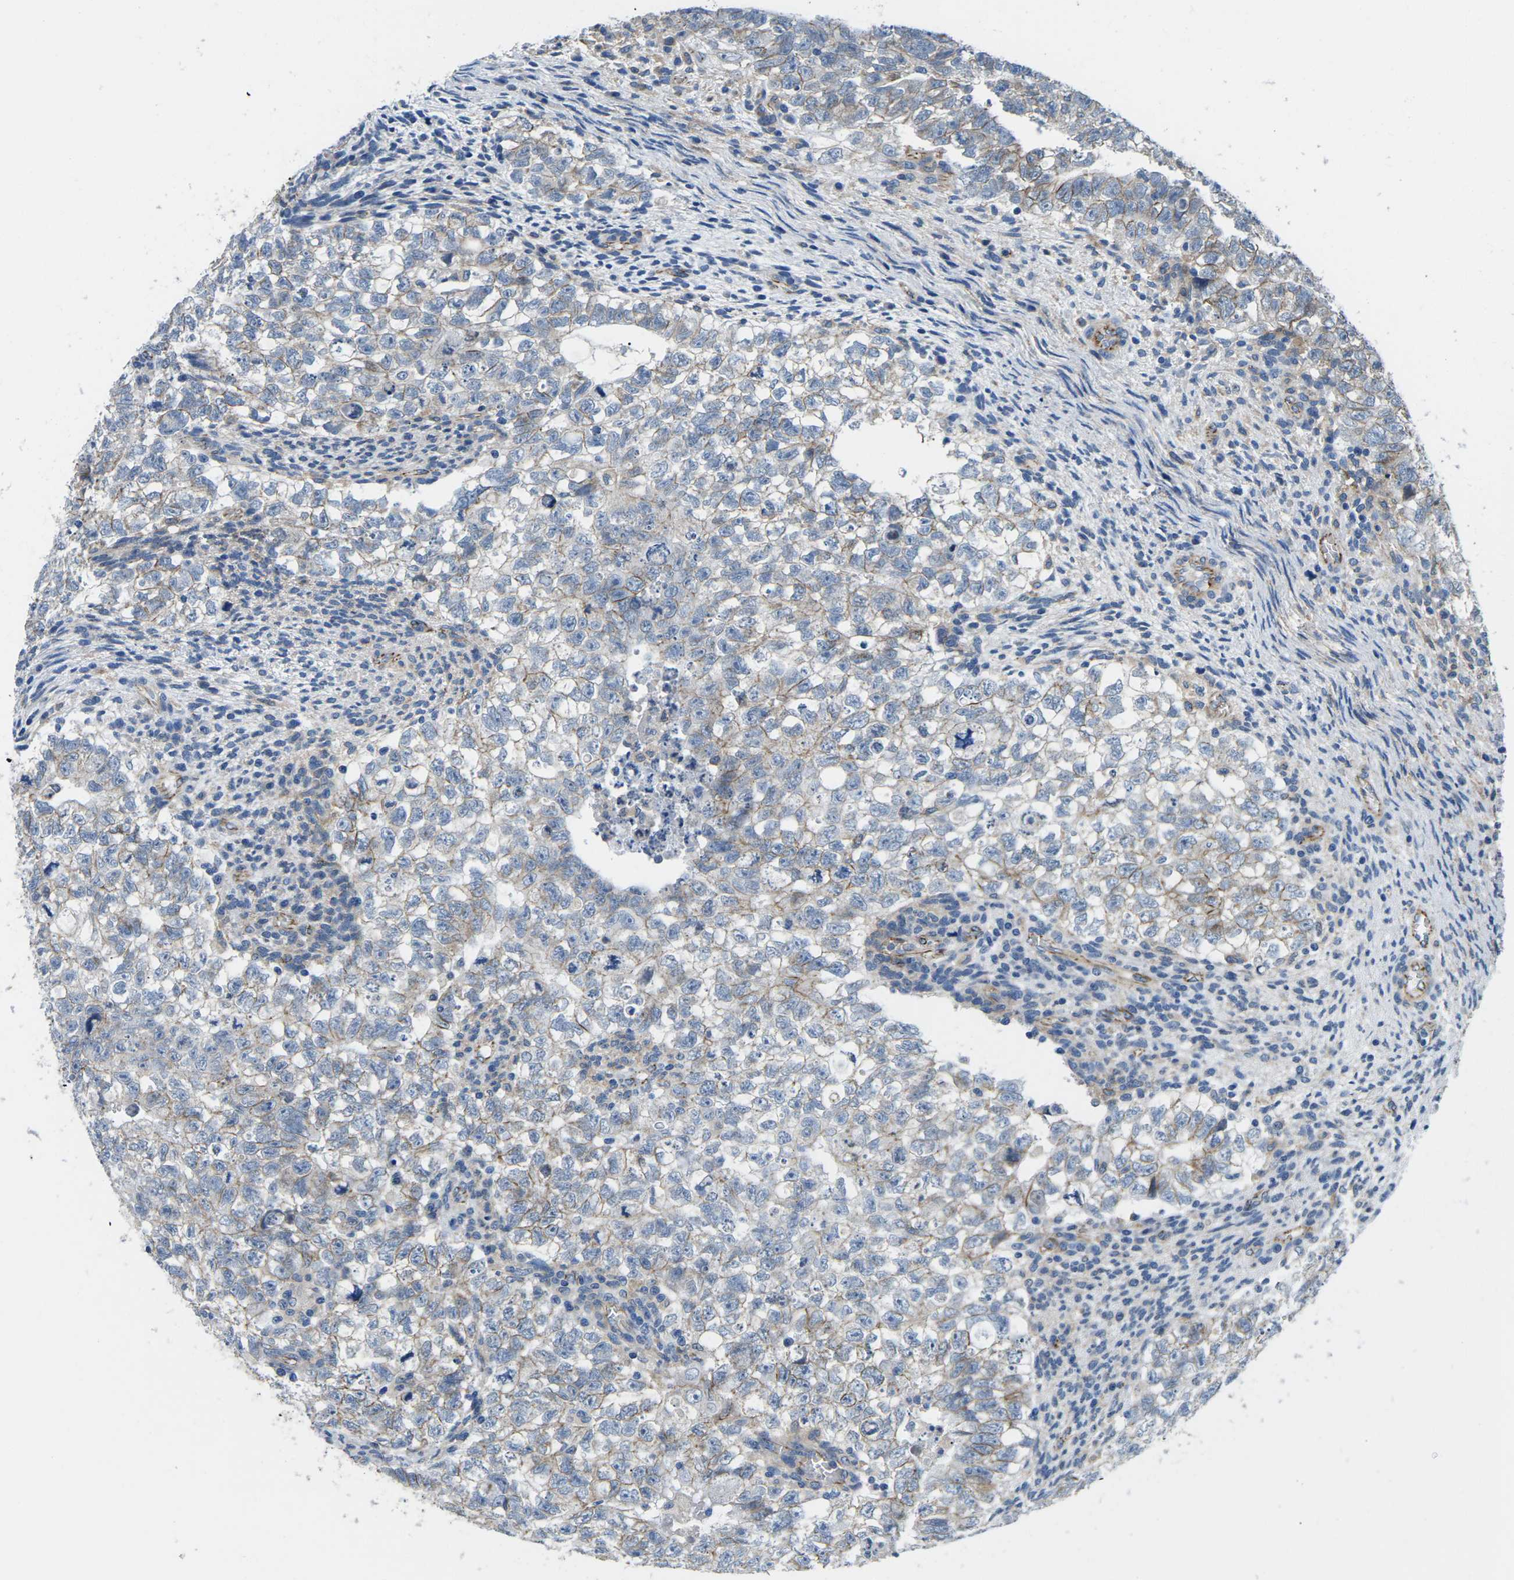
{"staining": {"intensity": "weak", "quantity": "25%-75%", "location": "cytoplasmic/membranous"}, "tissue": "testis cancer", "cell_type": "Tumor cells", "image_type": "cancer", "snomed": [{"axis": "morphology", "description": "Seminoma, NOS"}, {"axis": "morphology", "description": "Carcinoma, Embryonal, NOS"}, {"axis": "topography", "description": "Testis"}], "caption": "Seminoma (testis) stained for a protein reveals weak cytoplasmic/membranous positivity in tumor cells. The protein of interest is shown in brown color, while the nuclei are stained blue.", "gene": "CTNND1", "patient": {"sex": "male", "age": 38}}